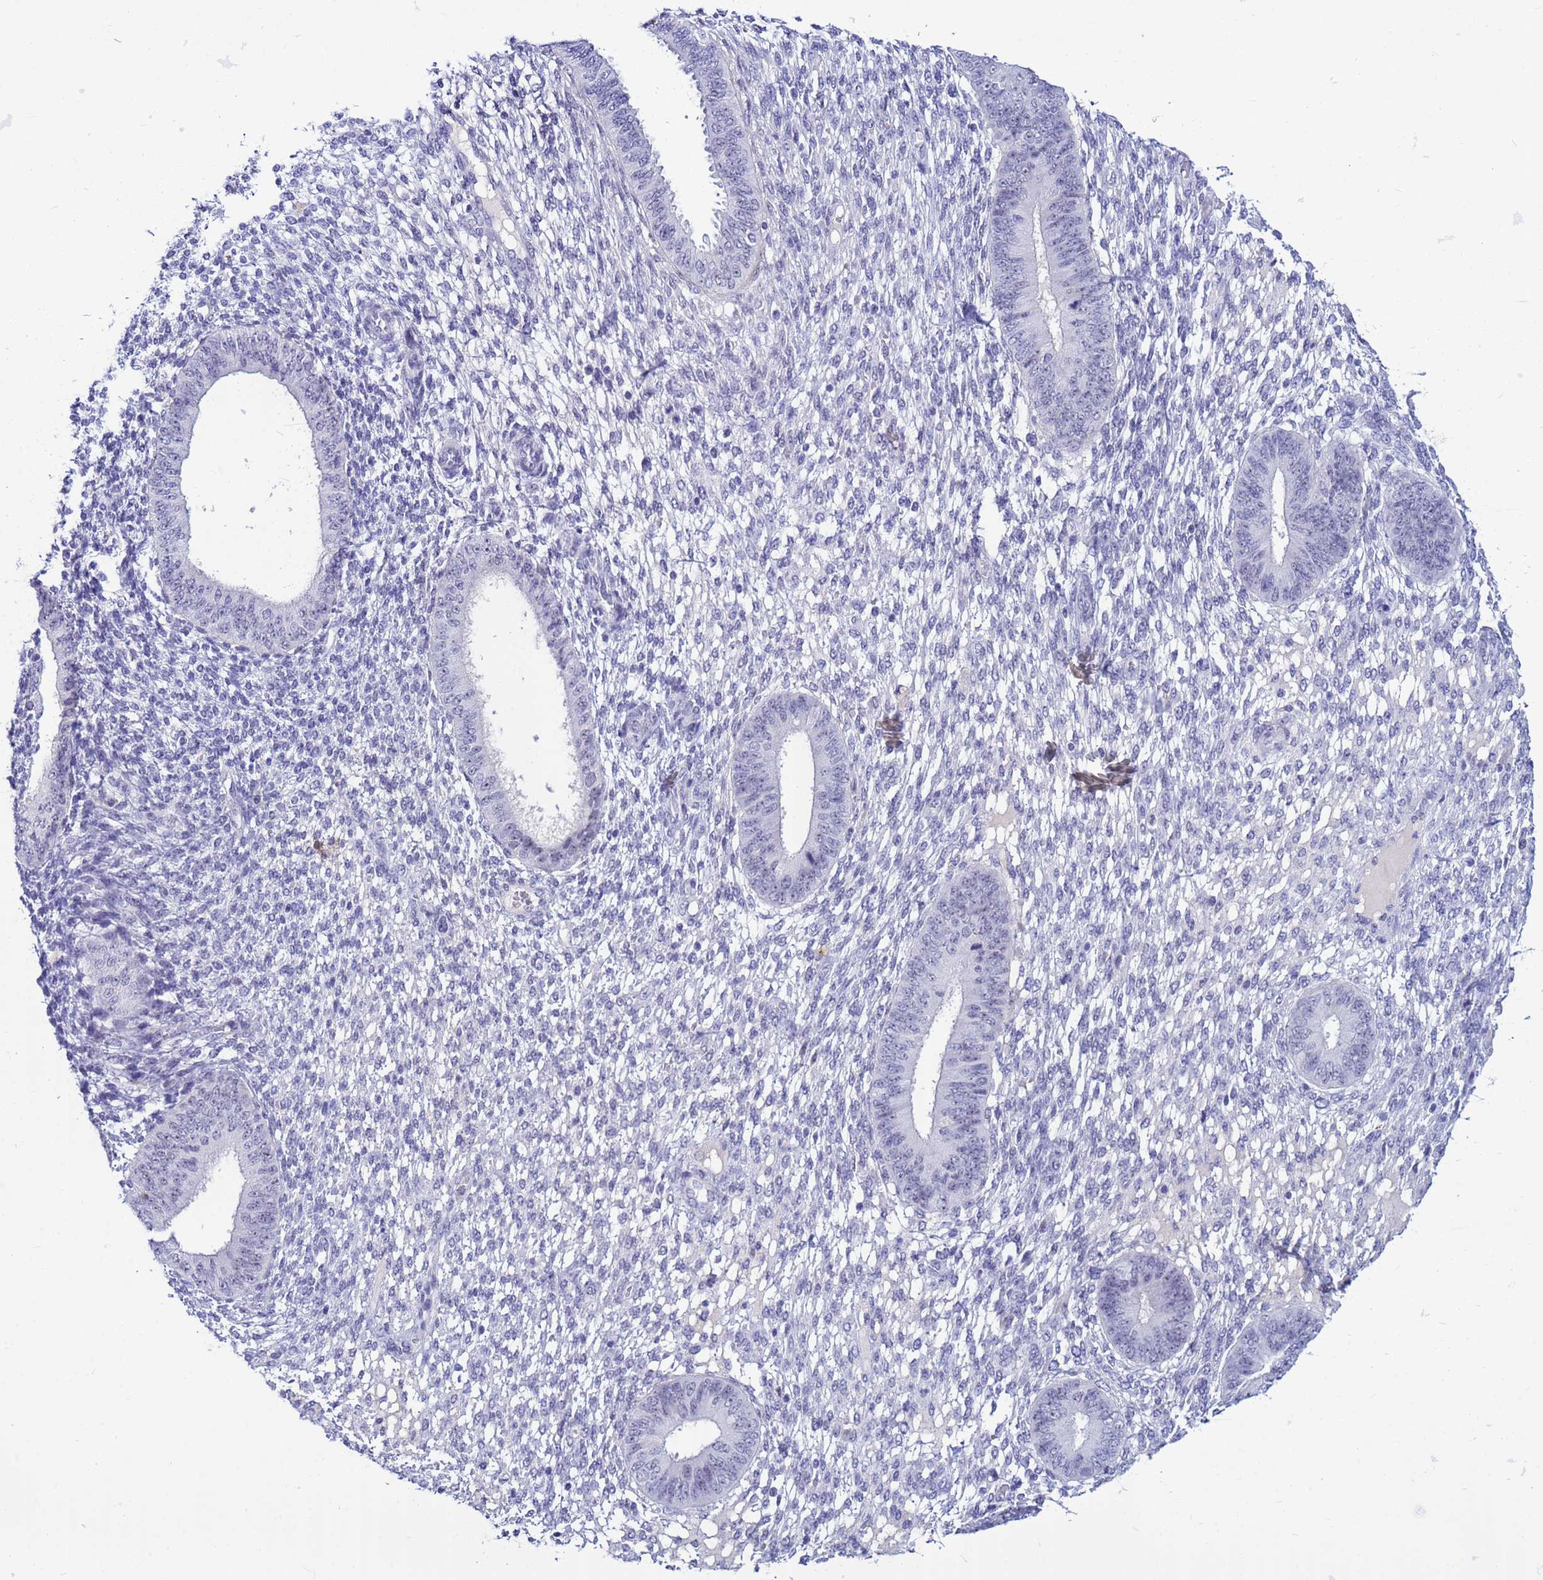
{"staining": {"intensity": "negative", "quantity": "none", "location": "none"}, "tissue": "endometrium", "cell_type": "Cells in endometrial stroma", "image_type": "normal", "snomed": [{"axis": "morphology", "description": "Normal tissue, NOS"}, {"axis": "topography", "description": "Endometrium"}], "caption": "The immunohistochemistry (IHC) micrograph has no significant expression in cells in endometrial stroma of endometrium. (Brightfield microscopy of DAB (3,3'-diaminobenzidine) immunohistochemistry at high magnification).", "gene": "DMRTC2", "patient": {"sex": "female", "age": 49}}